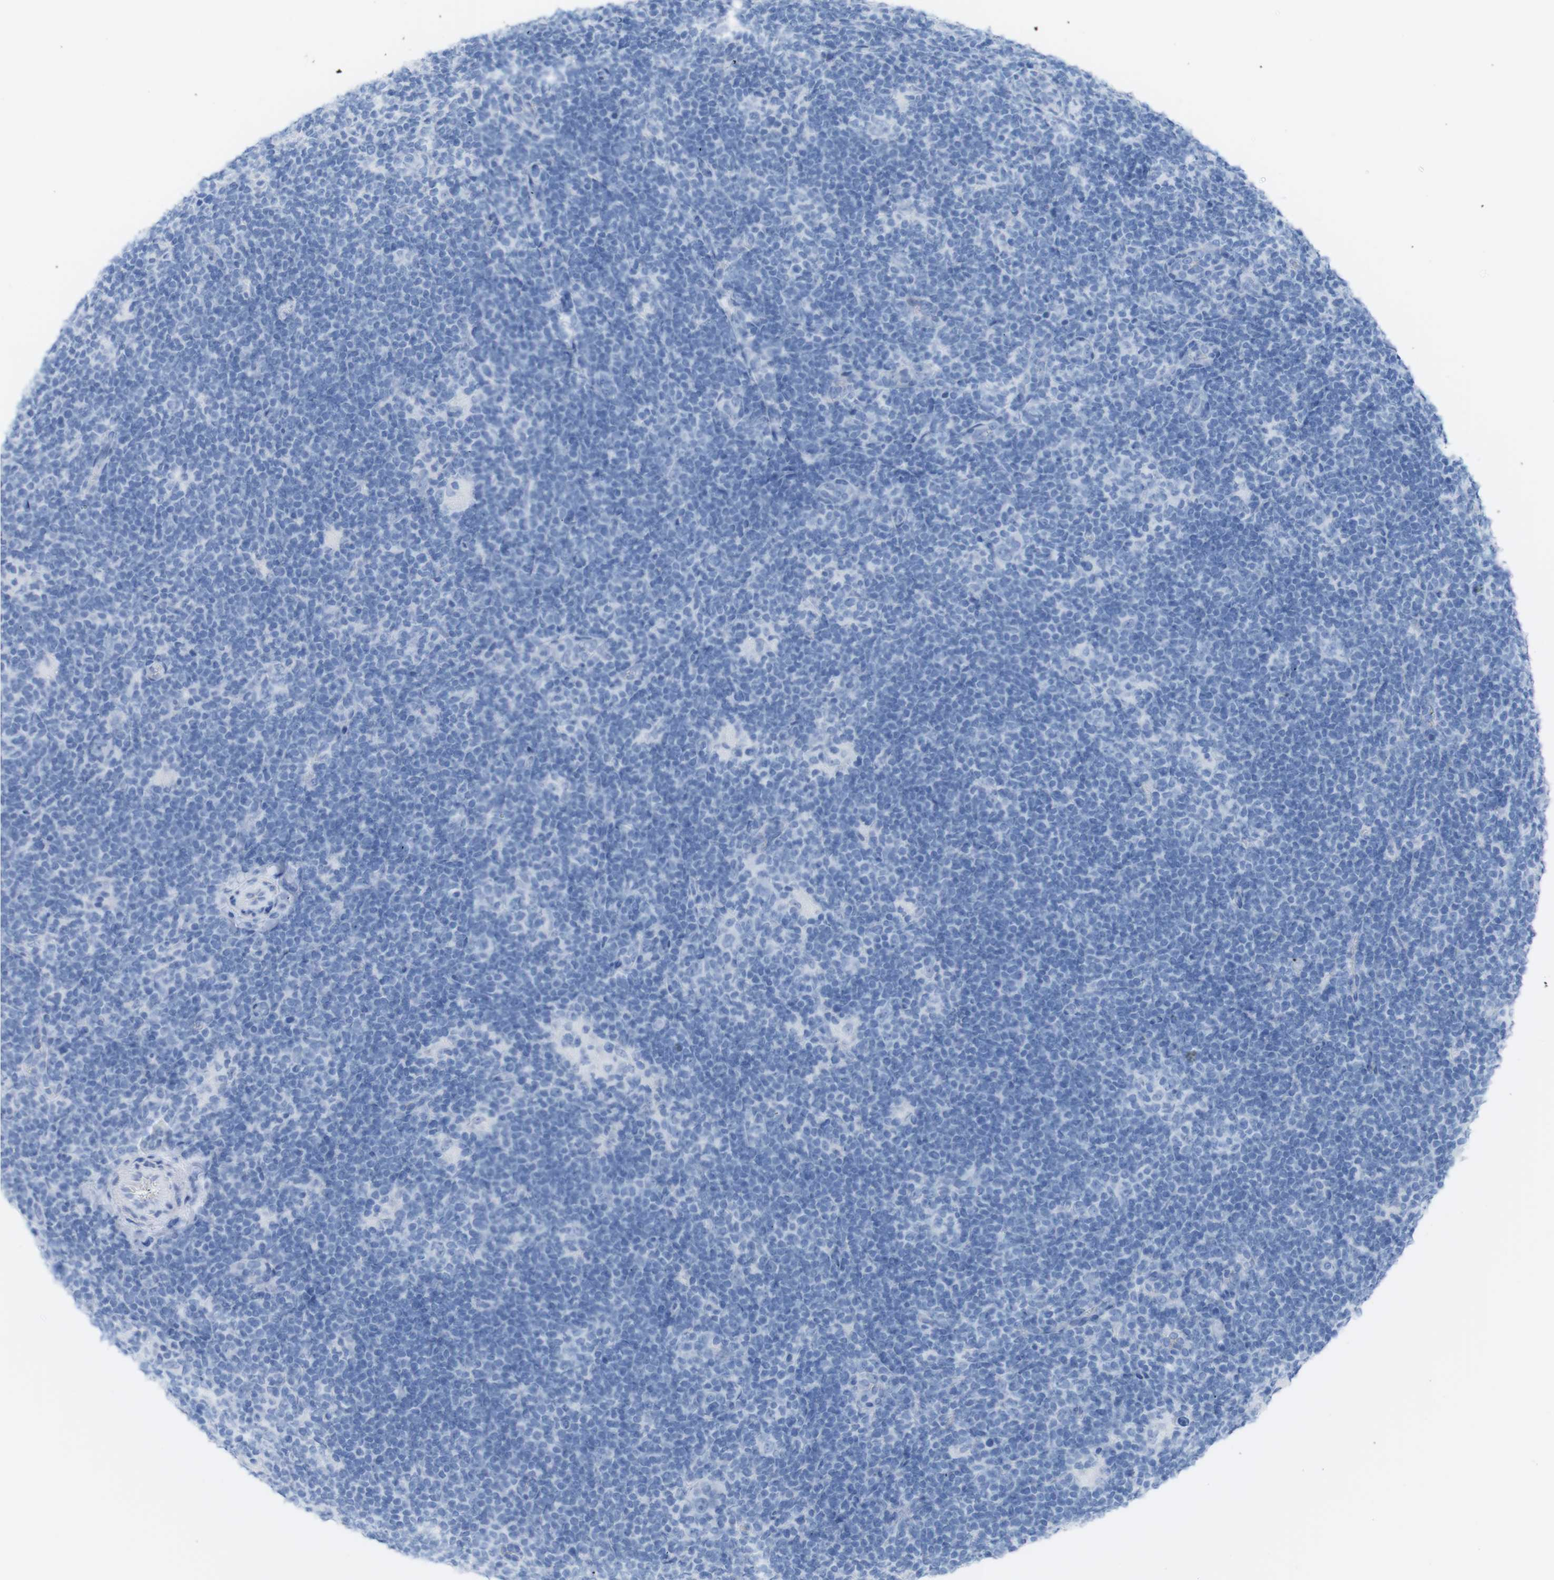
{"staining": {"intensity": "negative", "quantity": "none", "location": "none"}, "tissue": "lymphoma", "cell_type": "Tumor cells", "image_type": "cancer", "snomed": [{"axis": "morphology", "description": "Hodgkin's disease, NOS"}, {"axis": "topography", "description": "Lymph node"}], "caption": "Tumor cells show no significant protein staining in Hodgkin's disease. The staining is performed using DAB (3,3'-diaminobenzidine) brown chromogen with nuclei counter-stained in using hematoxylin.", "gene": "MYH7", "patient": {"sex": "female", "age": 57}}